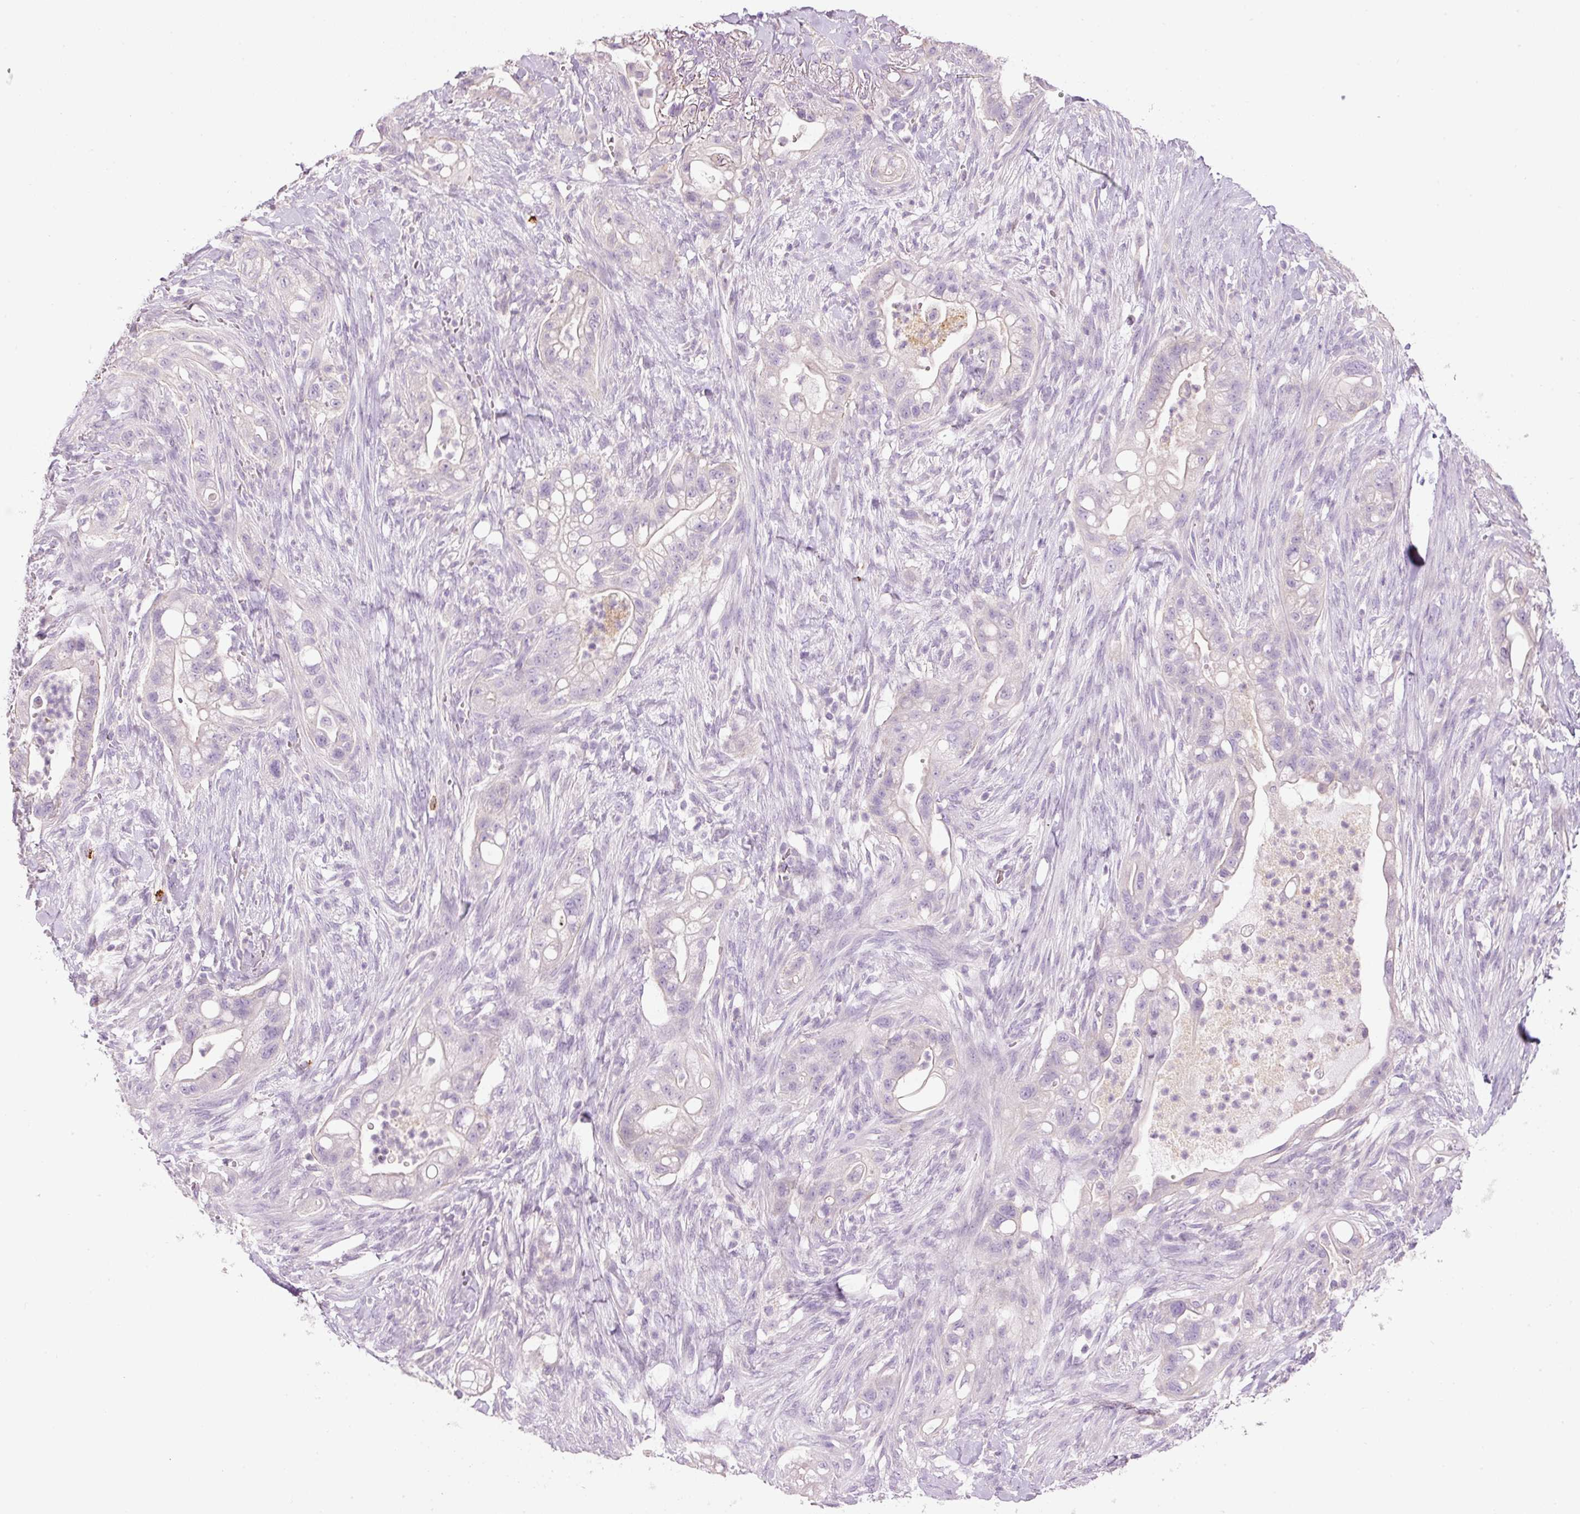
{"staining": {"intensity": "negative", "quantity": "none", "location": "none"}, "tissue": "pancreatic cancer", "cell_type": "Tumor cells", "image_type": "cancer", "snomed": [{"axis": "morphology", "description": "Adenocarcinoma, NOS"}, {"axis": "topography", "description": "Pancreas"}], "caption": "High magnification brightfield microscopy of pancreatic cancer stained with DAB (brown) and counterstained with hematoxylin (blue): tumor cells show no significant positivity. (Brightfield microscopy of DAB (3,3'-diaminobenzidine) immunohistochemistry at high magnification).", "gene": "CMA1", "patient": {"sex": "male", "age": 44}}